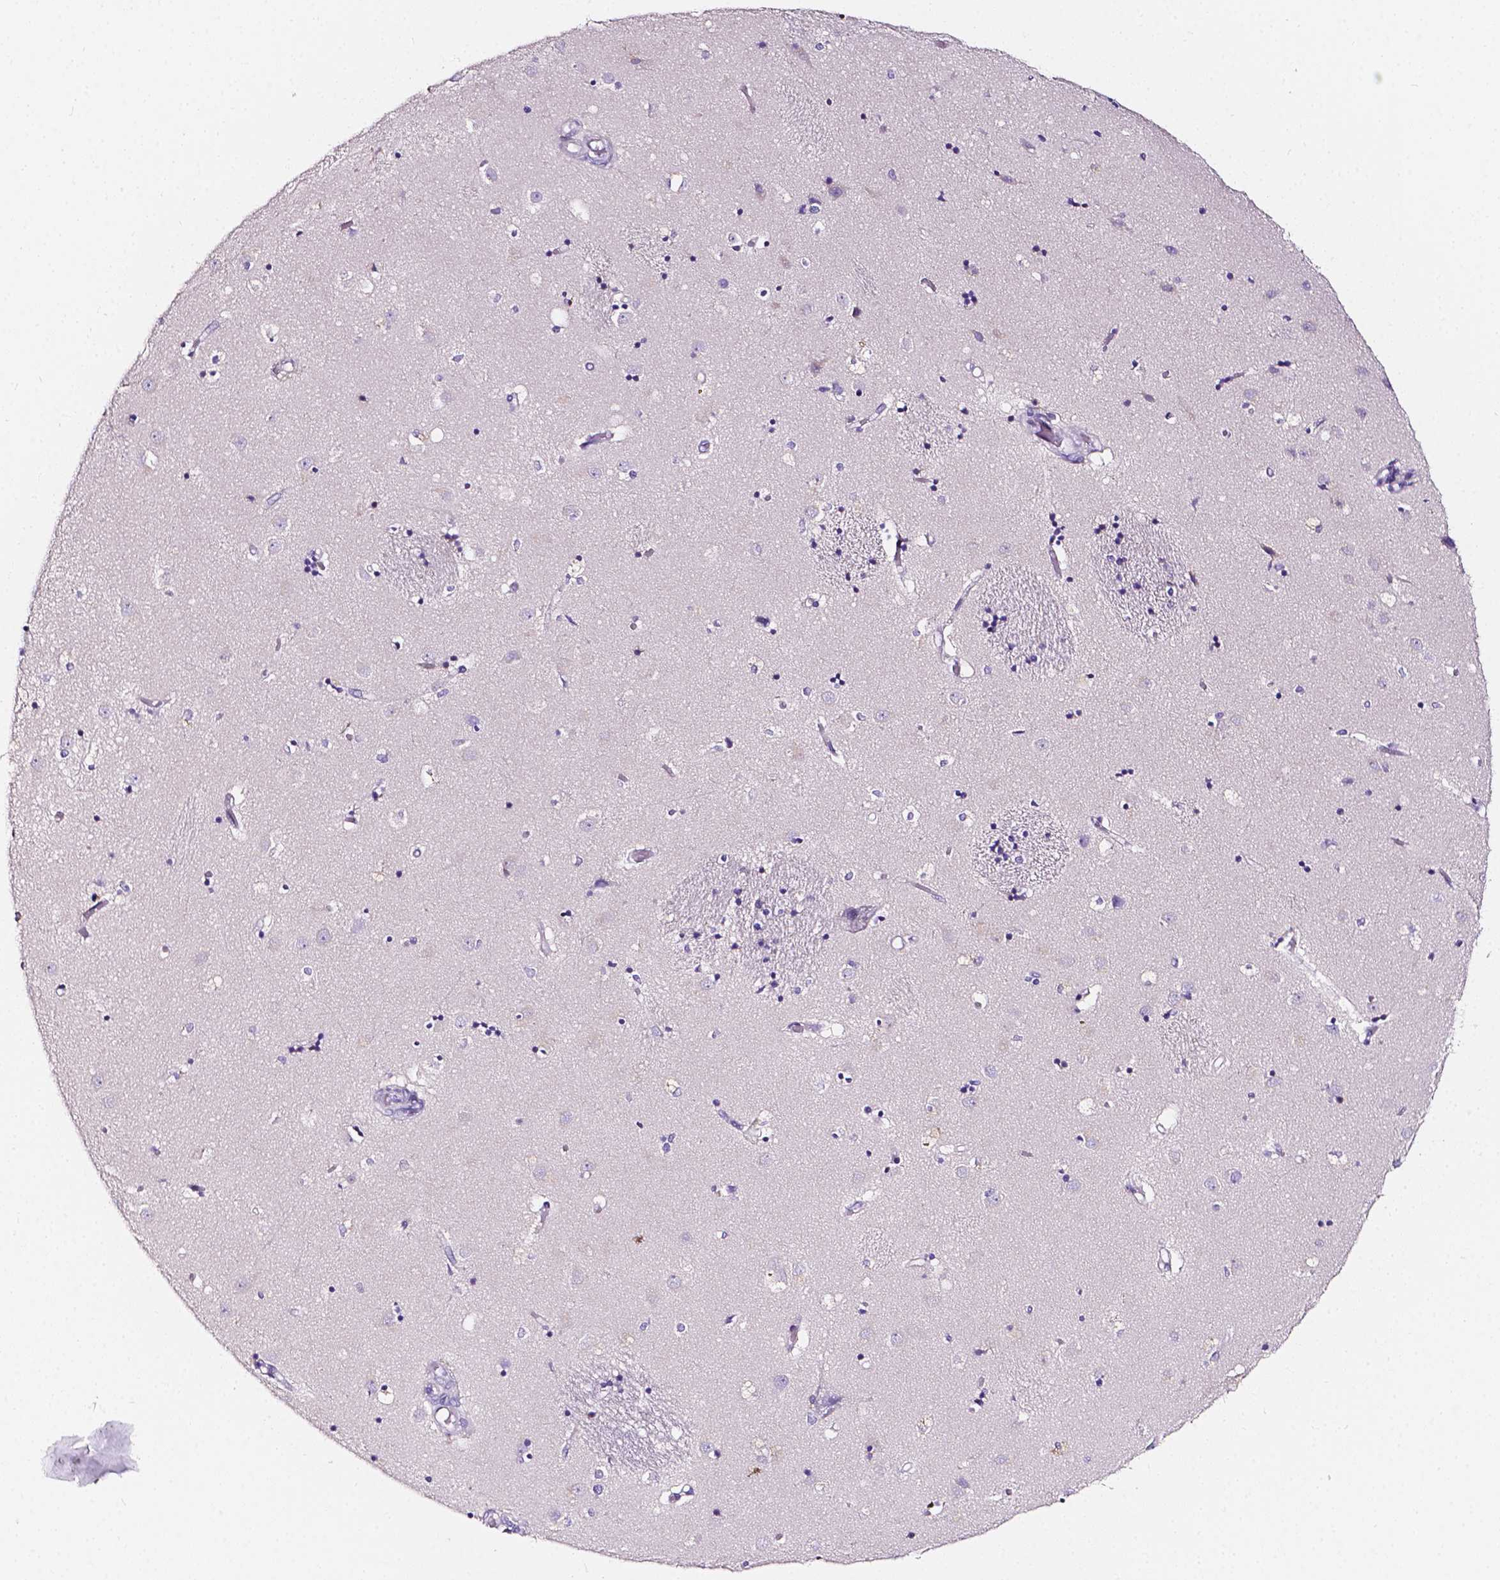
{"staining": {"intensity": "negative", "quantity": "none", "location": "none"}, "tissue": "caudate", "cell_type": "Glial cells", "image_type": "normal", "snomed": [{"axis": "morphology", "description": "Normal tissue, NOS"}, {"axis": "topography", "description": "Lateral ventricle wall"}], "caption": "A photomicrograph of caudate stained for a protein exhibits no brown staining in glial cells. Nuclei are stained in blue.", "gene": "CLSTN2", "patient": {"sex": "male", "age": 54}}